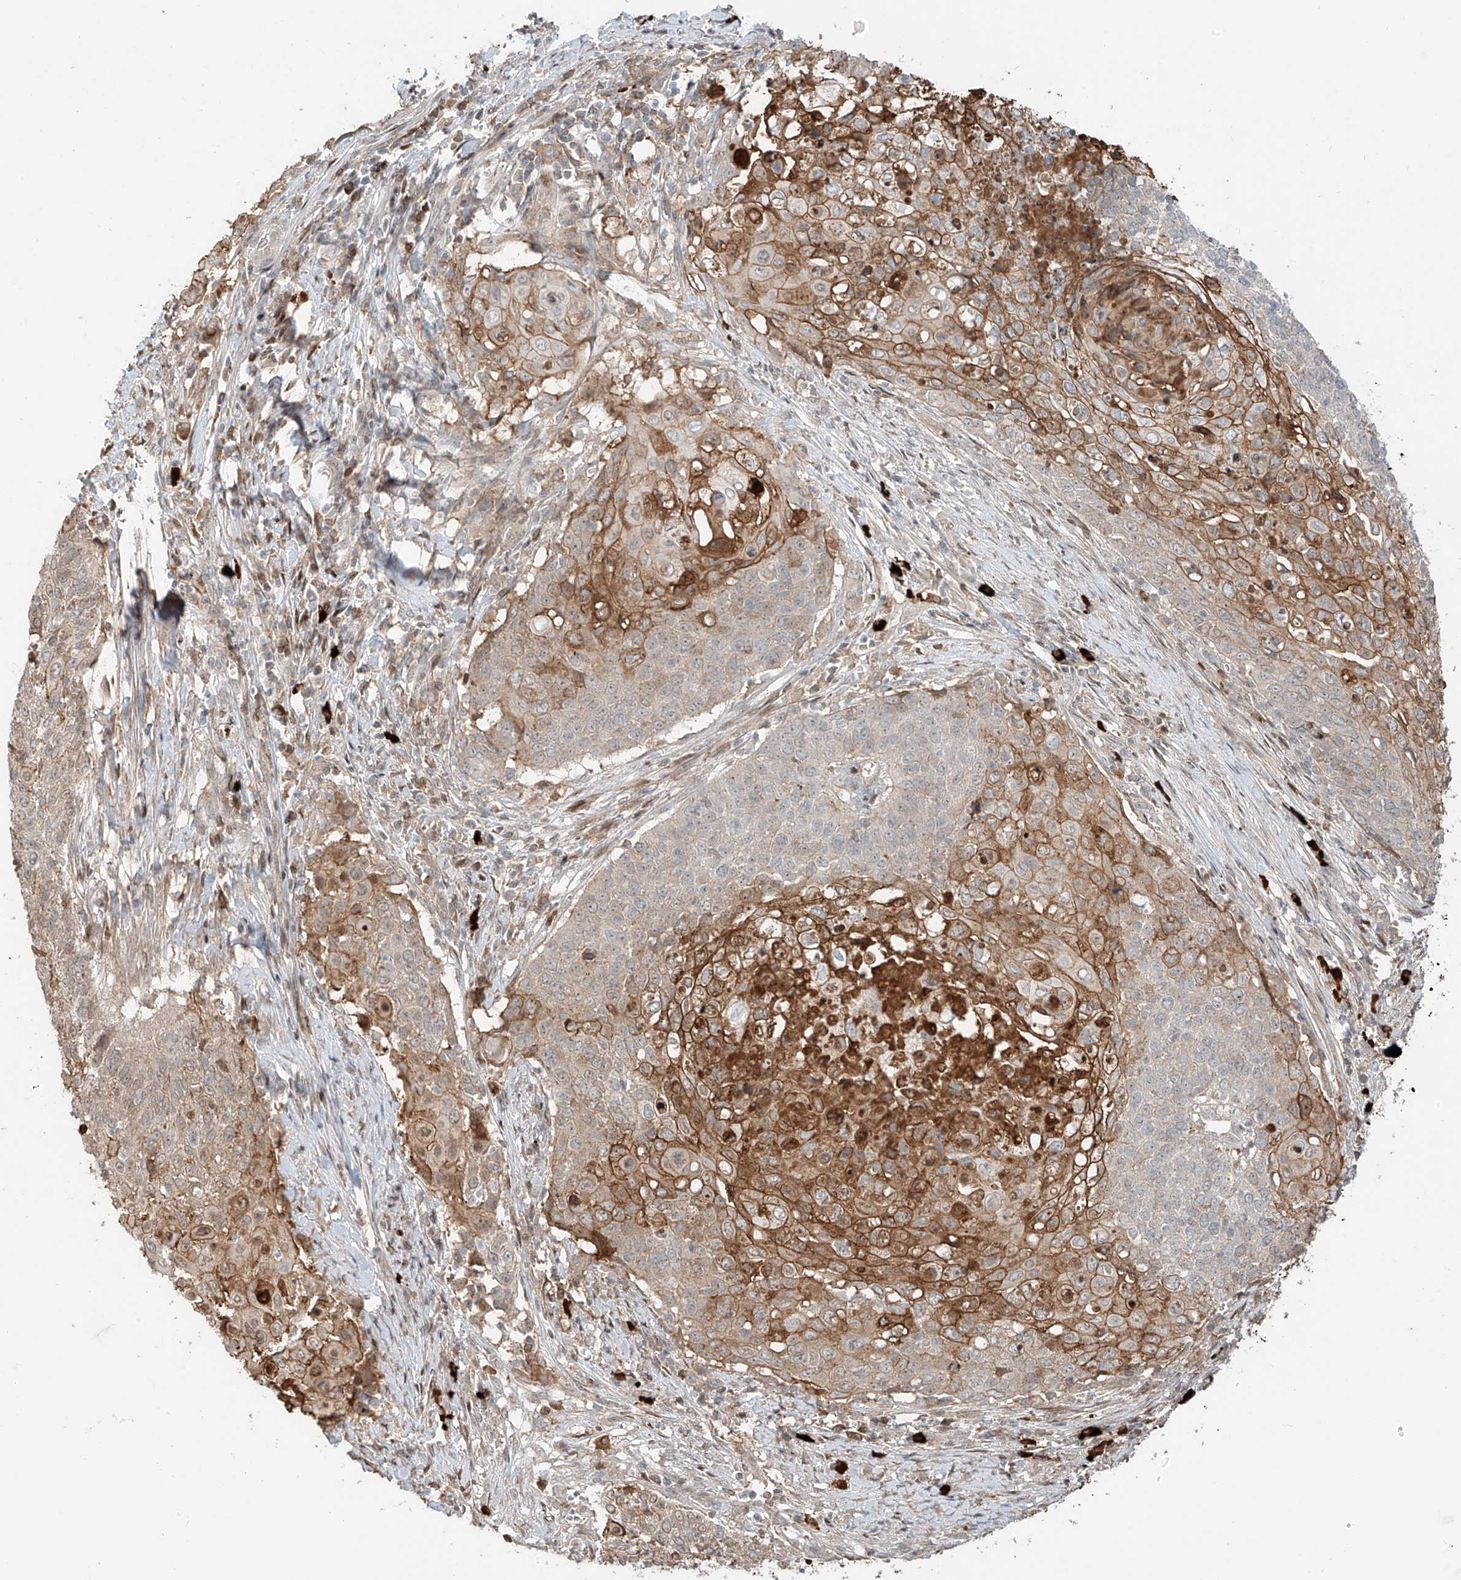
{"staining": {"intensity": "moderate", "quantity": "<25%", "location": "cytoplasmic/membranous,nuclear"}, "tissue": "cervical cancer", "cell_type": "Tumor cells", "image_type": "cancer", "snomed": [{"axis": "morphology", "description": "Squamous cell carcinoma, NOS"}, {"axis": "topography", "description": "Cervix"}], "caption": "Brown immunohistochemical staining in cervical squamous cell carcinoma demonstrates moderate cytoplasmic/membranous and nuclear expression in about <25% of tumor cells. The staining is performed using DAB (3,3'-diaminobenzidine) brown chromogen to label protein expression. The nuclei are counter-stained blue using hematoxylin.", "gene": "CEP162", "patient": {"sex": "female", "age": 39}}